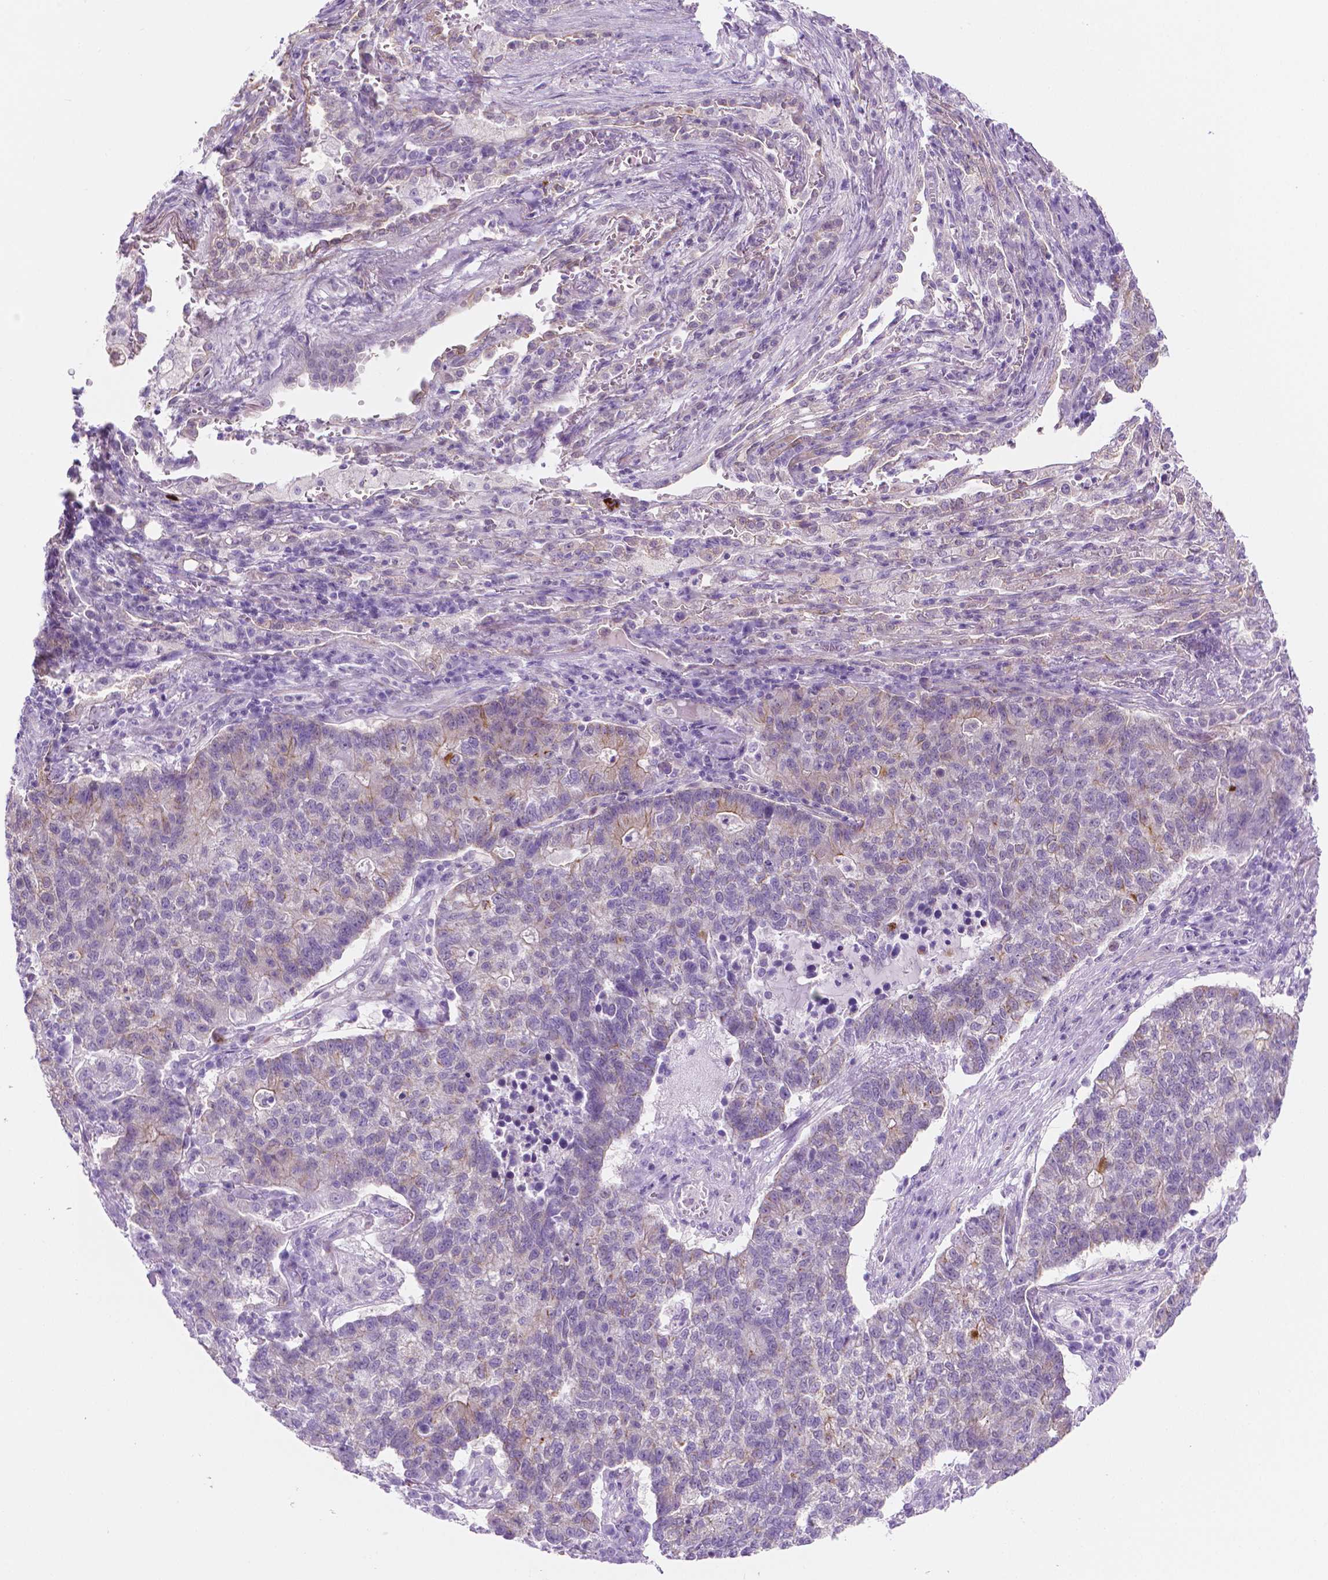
{"staining": {"intensity": "negative", "quantity": "none", "location": "none"}, "tissue": "lung cancer", "cell_type": "Tumor cells", "image_type": "cancer", "snomed": [{"axis": "morphology", "description": "Adenocarcinoma, NOS"}, {"axis": "topography", "description": "Lung"}], "caption": "Immunohistochemistry image of neoplastic tissue: human adenocarcinoma (lung) stained with DAB (3,3'-diaminobenzidine) displays no significant protein expression in tumor cells.", "gene": "EPPK1", "patient": {"sex": "male", "age": 57}}